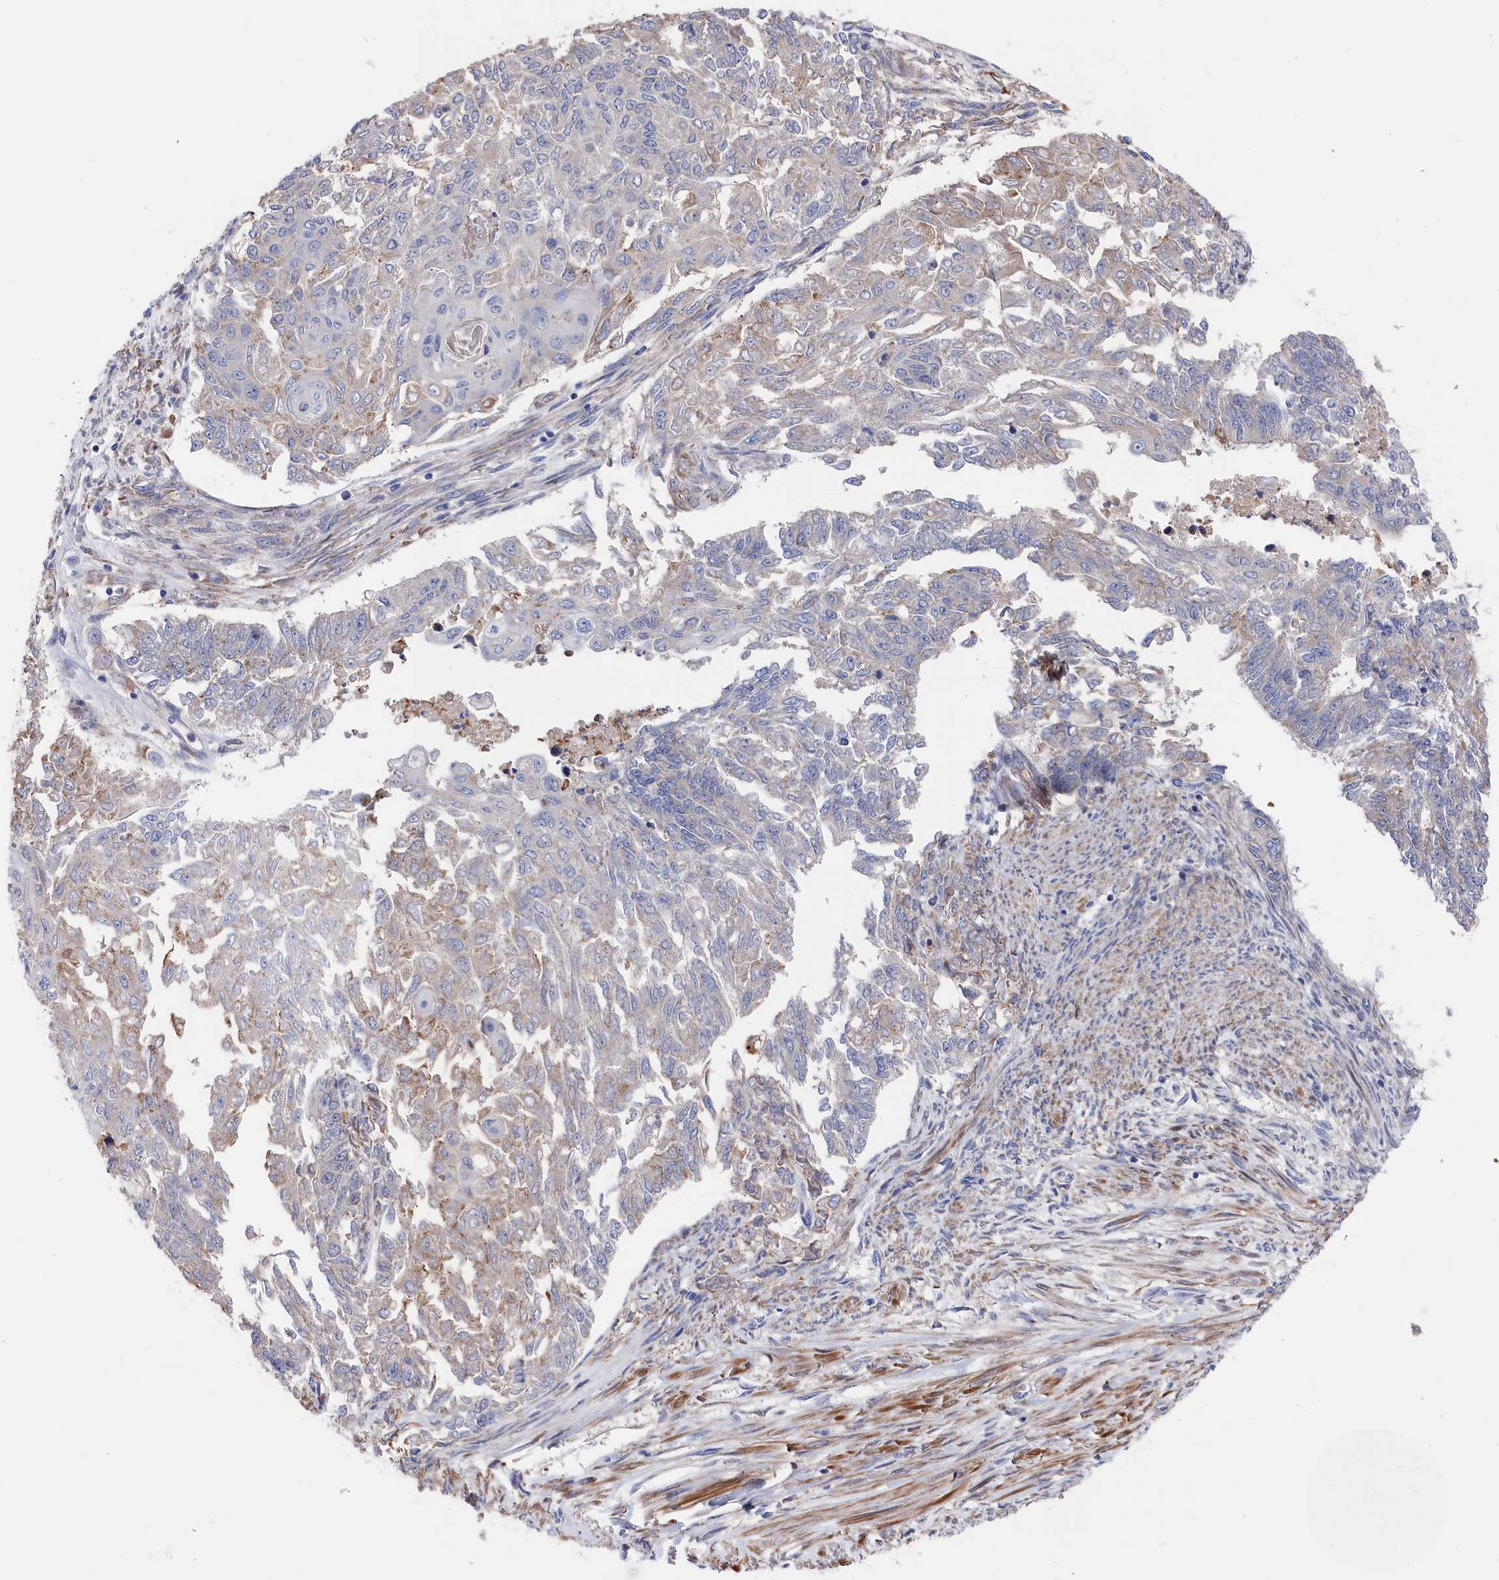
{"staining": {"intensity": "weak", "quantity": "<25%", "location": "cytoplasmic/membranous"}, "tissue": "endometrial cancer", "cell_type": "Tumor cells", "image_type": "cancer", "snomed": [{"axis": "morphology", "description": "Adenocarcinoma, NOS"}, {"axis": "topography", "description": "Endometrium"}], "caption": "The image demonstrates no staining of tumor cells in adenocarcinoma (endometrial).", "gene": "CYB5D2", "patient": {"sex": "female", "age": 32}}